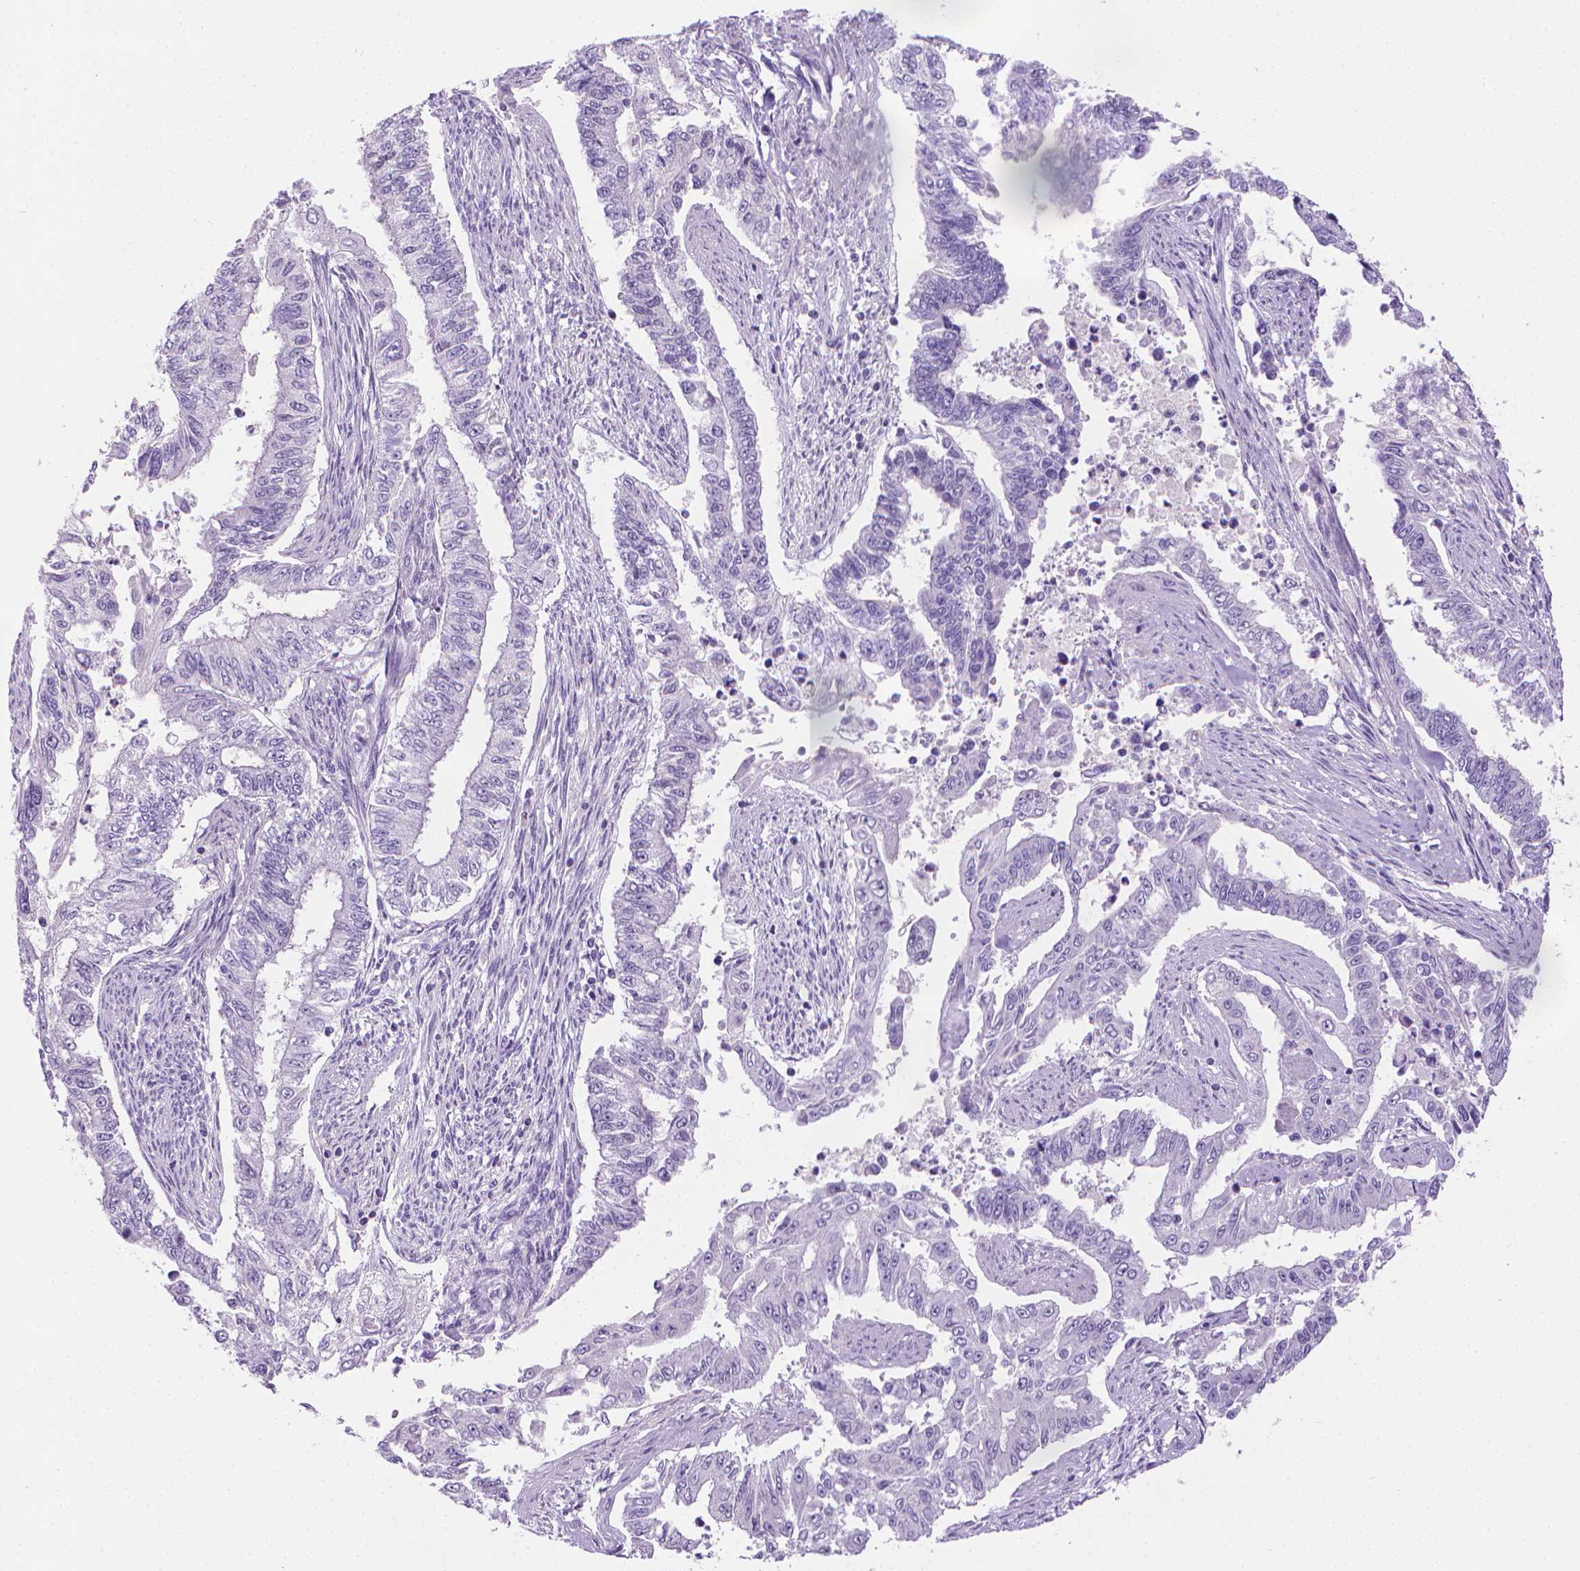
{"staining": {"intensity": "negative", "quantity": "none", "location": "none"}, "tissue": "endometrial cancer", "cell_type": "Tumor cells", "image_type": "cancer", "snomed": [{"axis": "morphology", "description": "Adenocarcinoma, NOS"}, {"axis": "topography", "description": "Uterus"}], "caption": "High magnification brightfield microscopy of endometrial cancer stained with DAB (3,3'-diaminobenzidine) (brown) and counterstained with hematoxylin (blue): tumor cells show no significant positivity.", "gene": "SPAG6", "patient": {"sex": "female", "age": 59}}